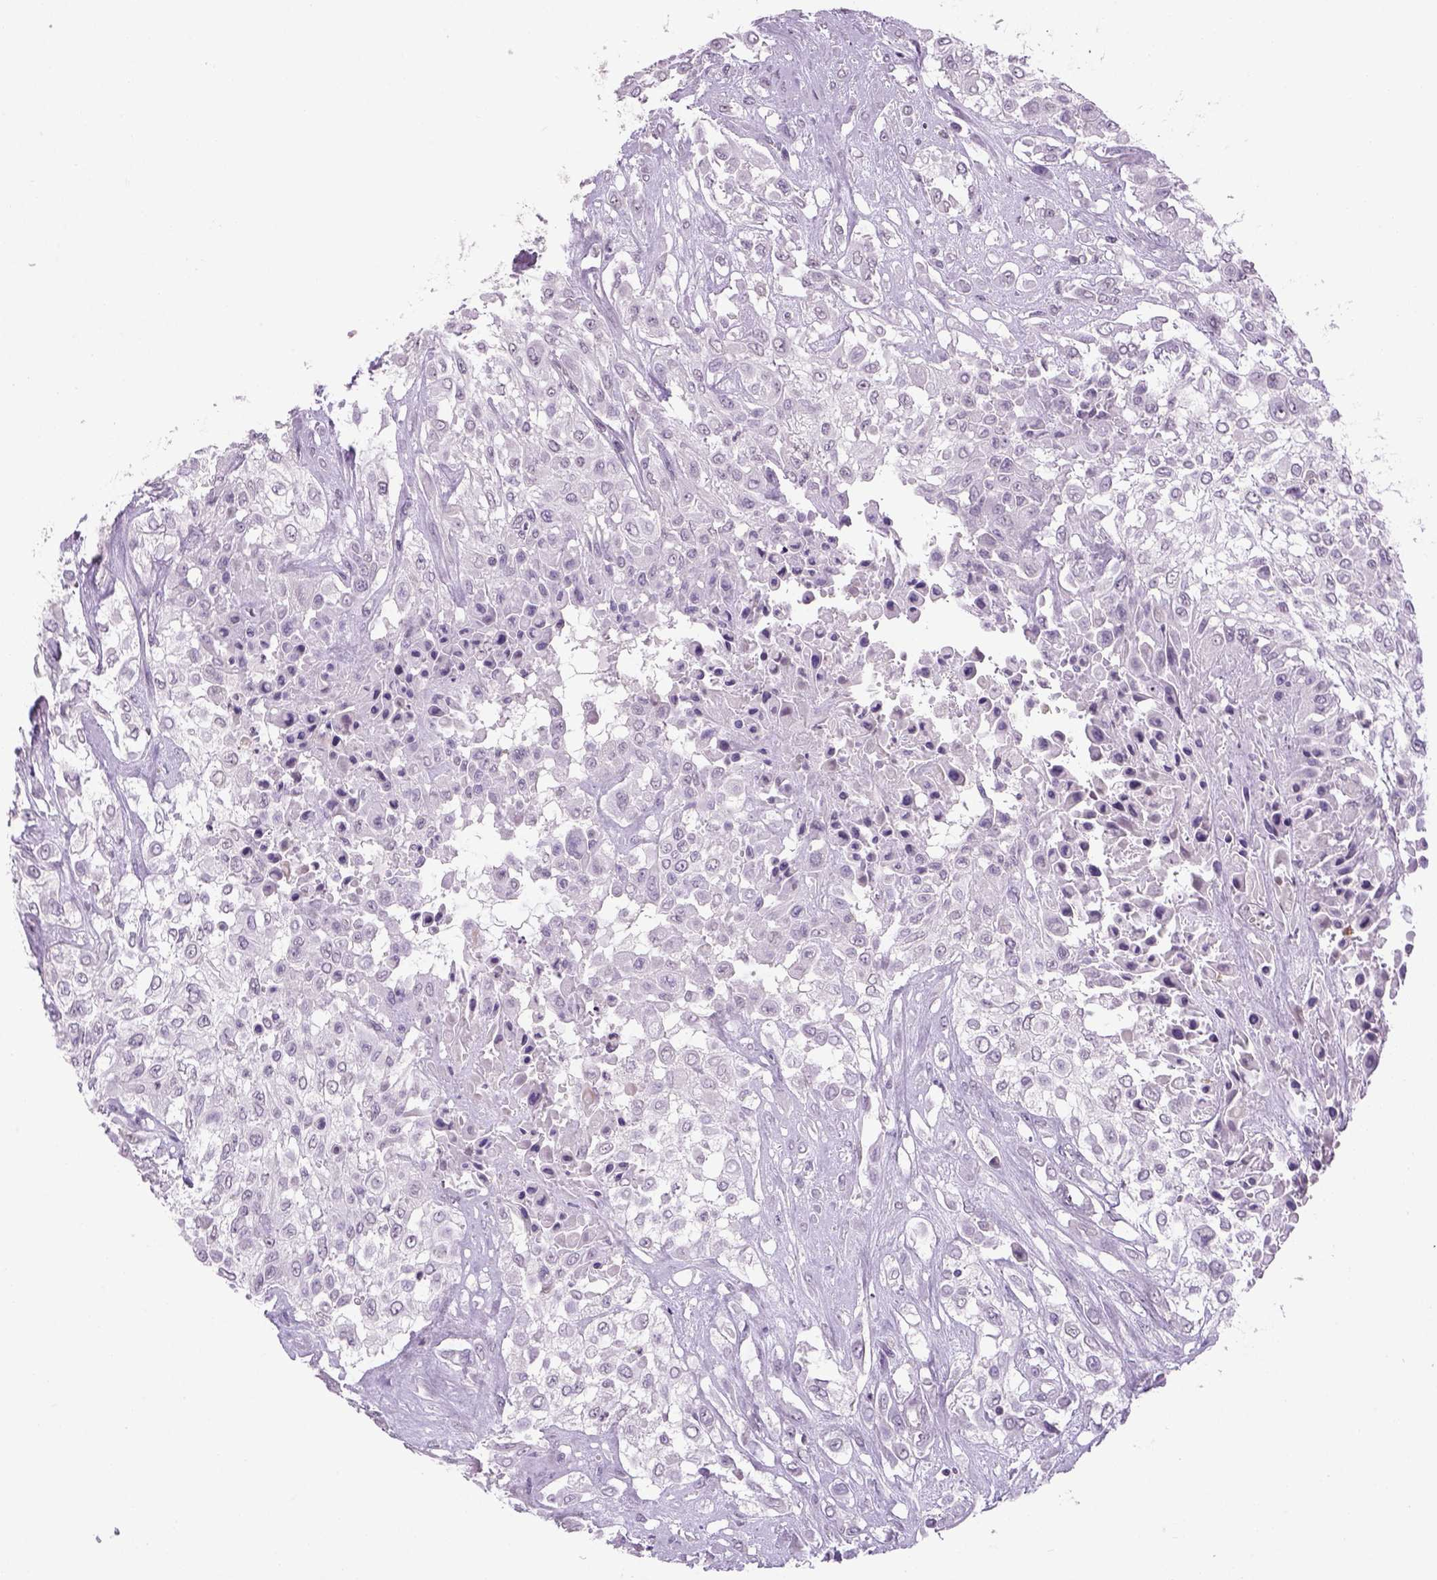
{"staining": {"intensity": "negative", "quantity": "none", "location": "none"}, "tissue": "urothelial cancer", "cell_type": "Tumor cells", "image_type": "cancer", "snomed": [{"axis": "morphology", "description": "Urothelial carcinoma, High grade"}, {"axis": "topography", "description": "Urinary bladder"}], "caption": "There is no significant positivity in tumor cells of urothelial cancer. (Brightfield microscopy of DAB immunohistochemistry (IHC) at high magnification).", "gene": "PRRT1", "patient": {"sex": "male", "age": 57}}